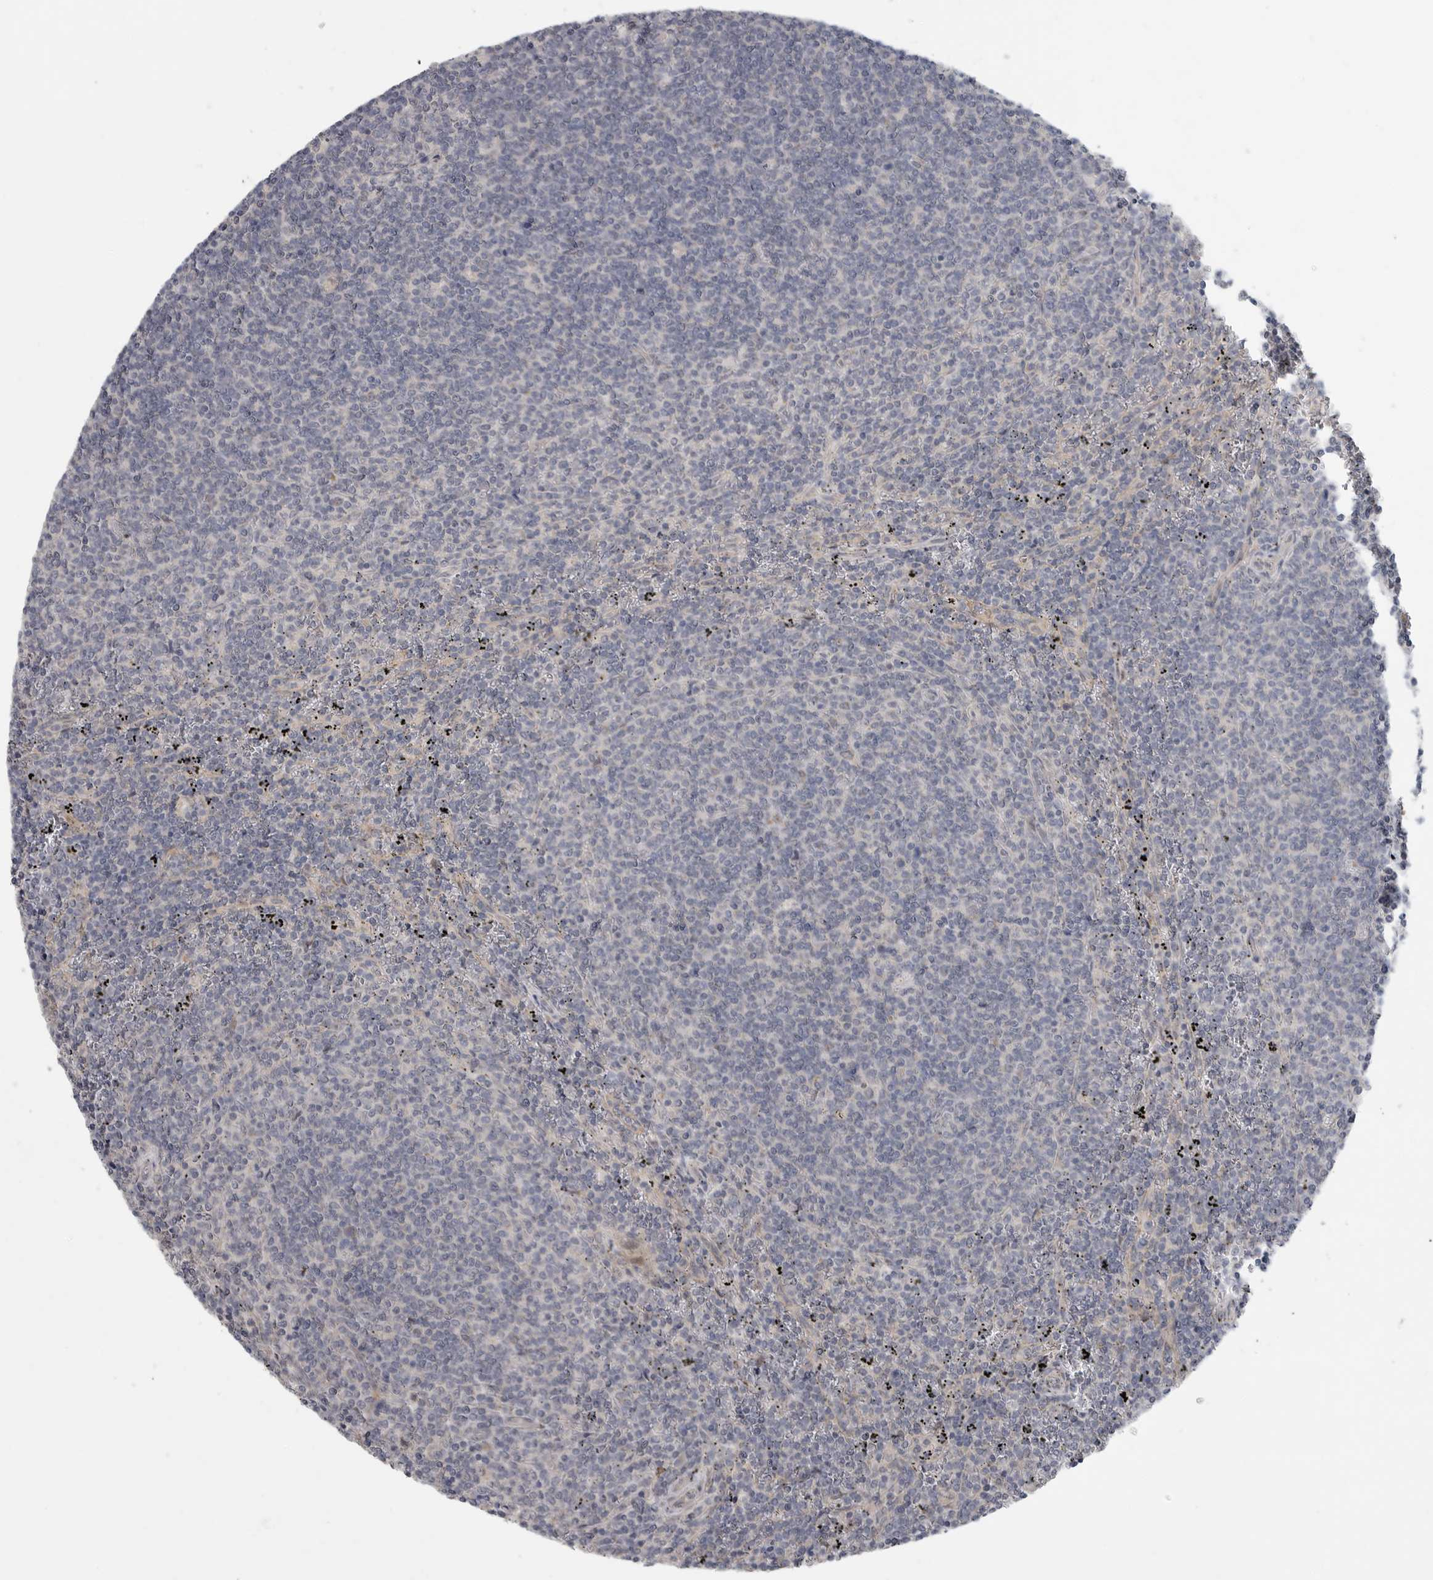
{"staining": {"intensity": "negative", "quantity": "none", "location": "none"}, "tissue": "lymphoma", "cell_type": "Tumor cells", "image_type": "cancer", "snomed": [{"axis": "morphology", "description": "Malignant lymphoma, non-Hodgkin's type, Low grade"}, {"axis": "topography", "description": "Spleen"}], "caption": "Photomicrograph shows no significant protein expression in tumor cells of malignant lymphoma, non-Hodgkin's type (low-grade).", "gene": "FBXO43", "patient": {"sex": "female", "age": 50}}